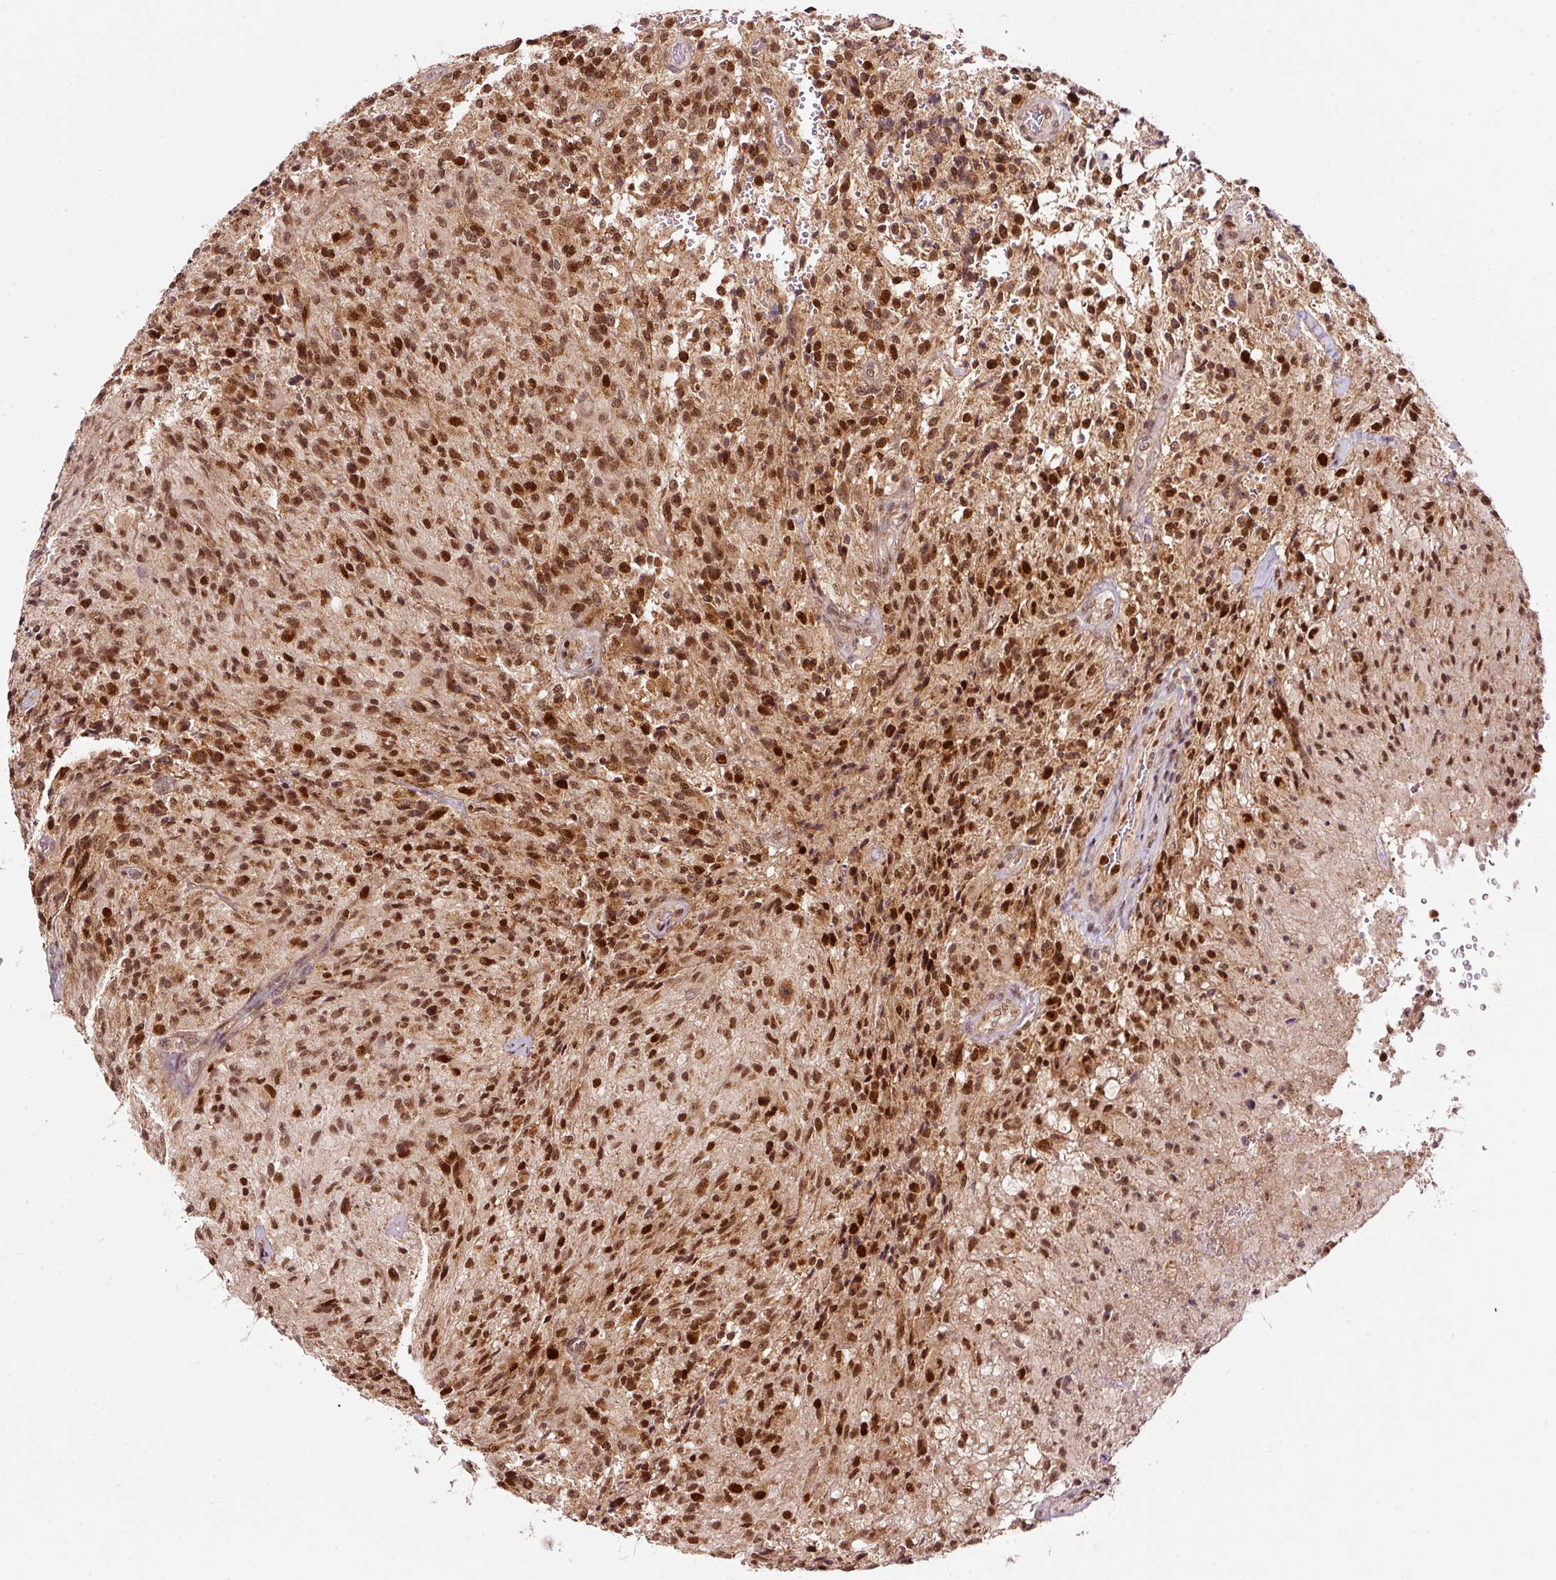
{"staining": {"intensity": "strong", "quantity": ">75%", "location": "nuclear"}, "tissue": "glioma", "cell_type": "Tumor cells", "image_type": "cancer", "snomed": [{"axis": "morphology", "description": "Normal tissue, NOS"}, {"axis": "morphology", "description": "Glioma, malignant, High grade"}, {"axis": "topography", "description": "Cerebral cortex"}], "caption": "Tumor cells display high levels of strong nuclear staining in about >75% of cells in human malignant glioma (high-grade). Using DAB (brown) and hematoxylin (blue) stains, captured at high magnification using brightfield microscopy.", "gene": "RFC4", "patient": {"sex": "male", "age": 56}}